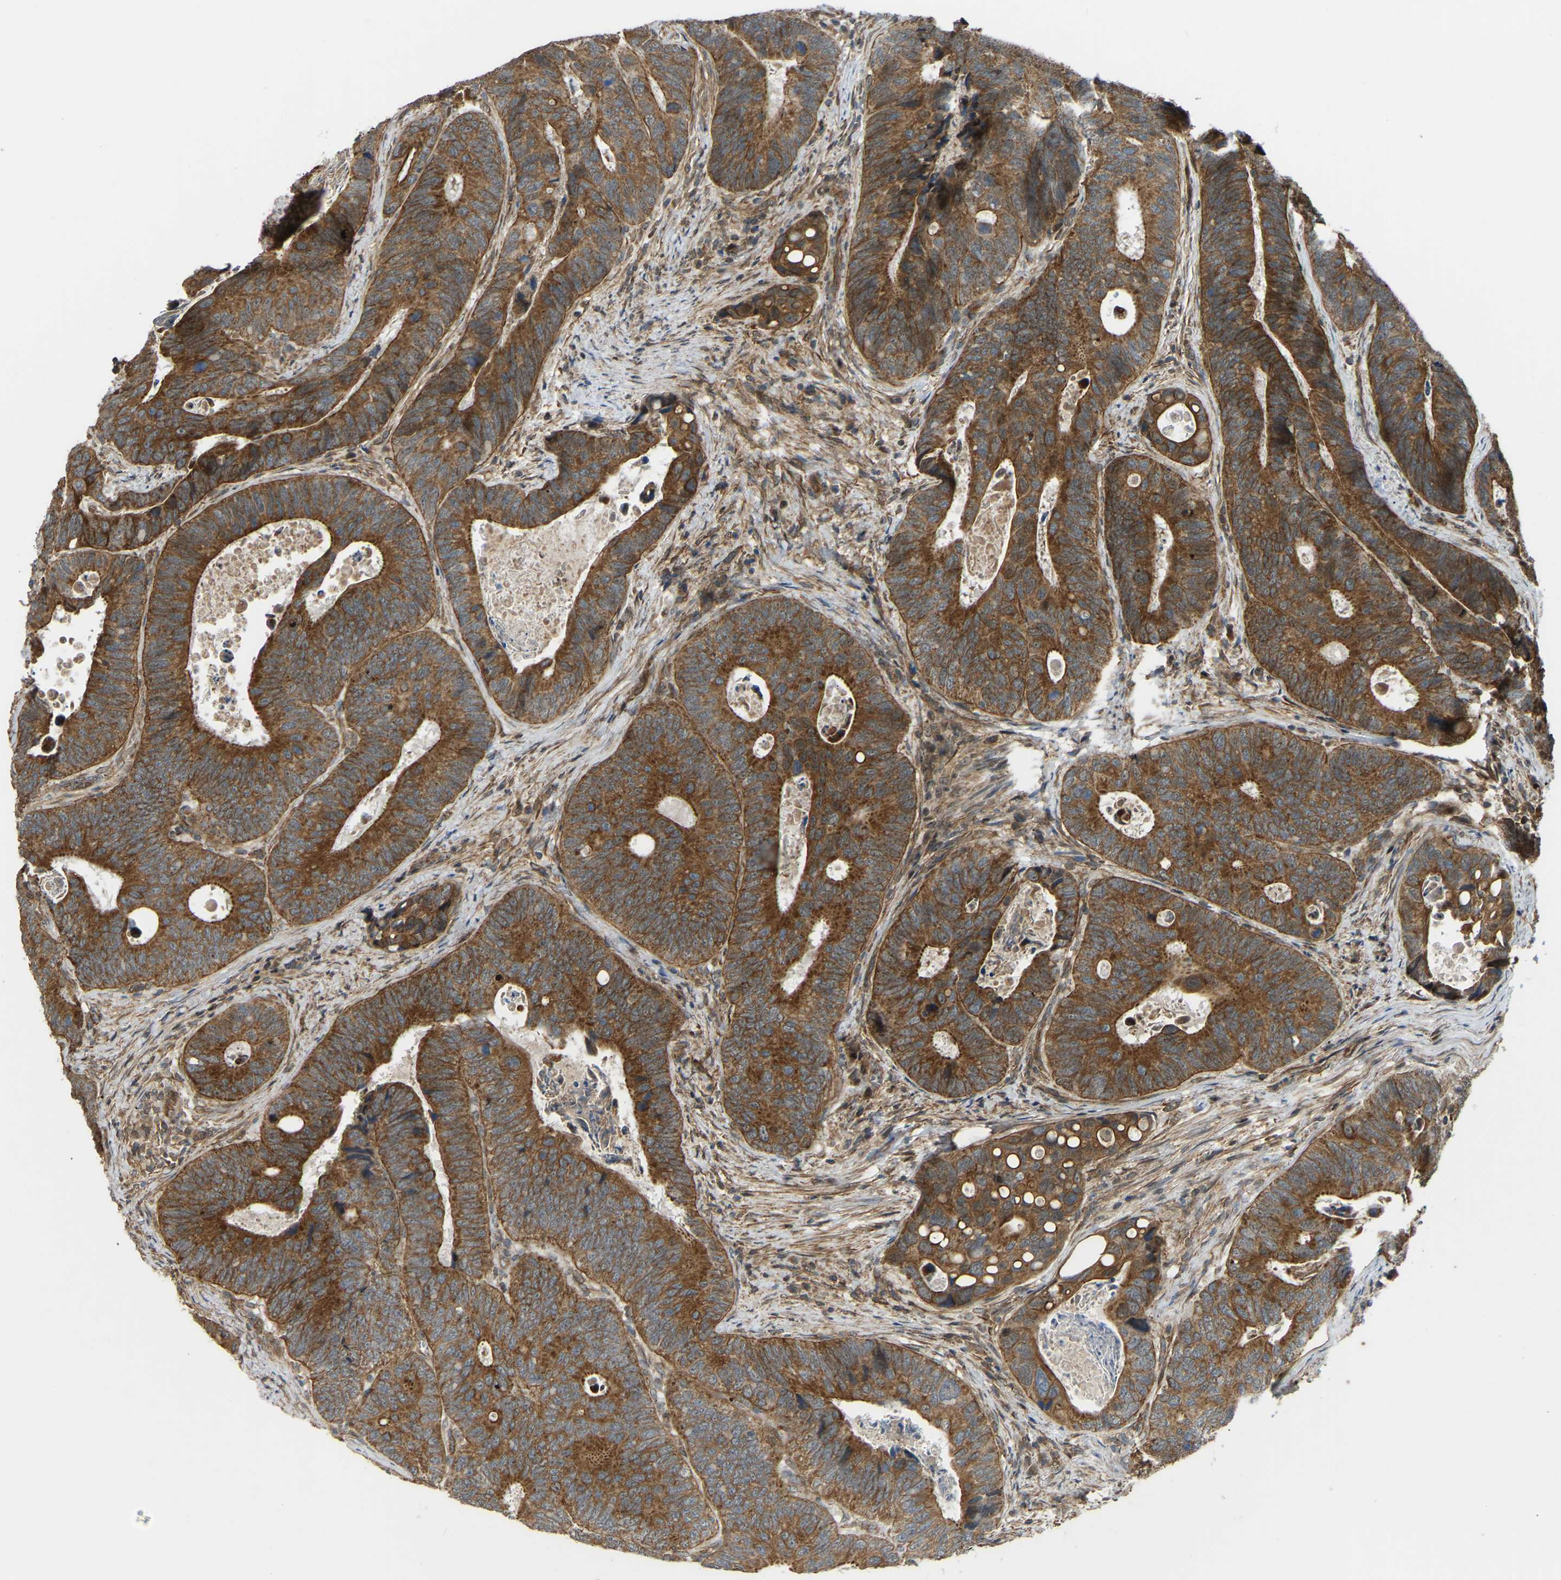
{"staining": {"intensity": "strong", "quantity": ">75%", "location": "cytoplasmic/membranous"}, "tissue": "colorectal cancer", "cell_type": "Tumor cells", "image_type": "cancer", "snomed": [{"axis": "morphology", "description": "Inflammation, NOS"}, {"axis": "morphology", "description": "Adenocarcinoma, NOS"}, {"axis": "topography", "description": "Colon"}], "caption": "The immunohistochemical stain shows strong cytoplasmic/membranous staining in tumor cells of adenocarcinoma (colorectal) tissue. The protein of interest is stained brown, and the nuclei are stained in blue (DAB (3,3'-diaminobenzidine) IHC with brightfield microscopy, high magnification).", "gene": "C21orf91", "patient": {"sex": "male", "age": 72}}